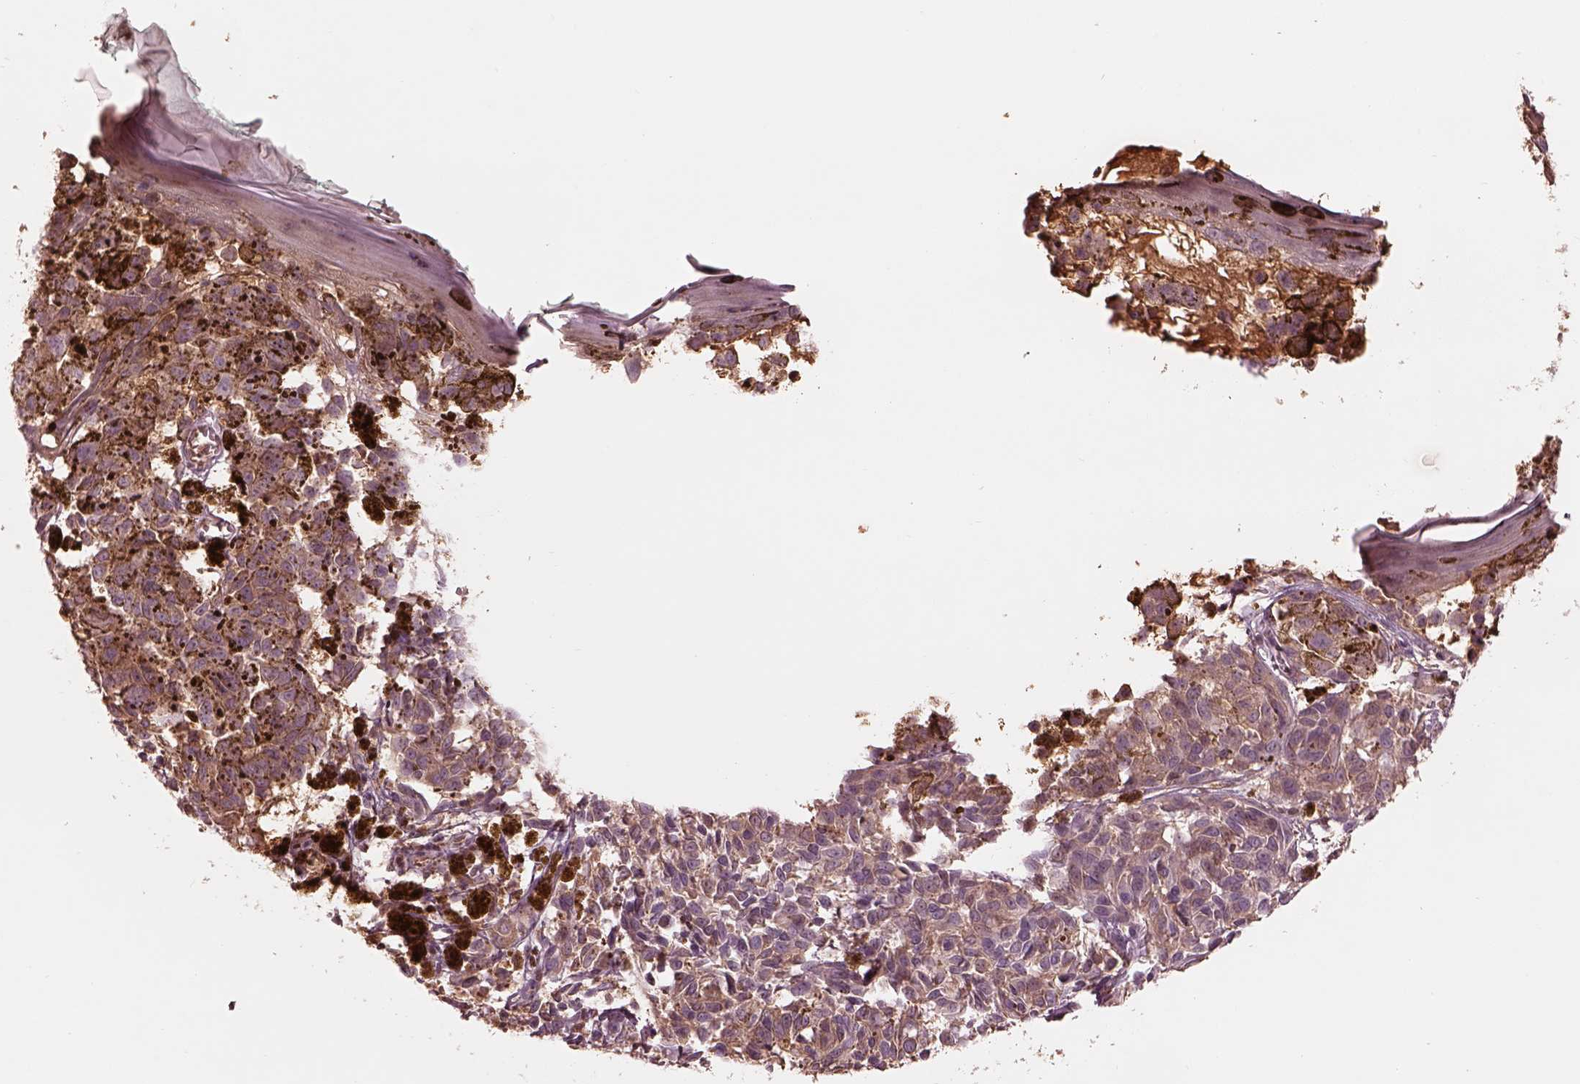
{"staining": {"intensity": "weak", "quantity": ">75%", "location": "cytoplasmic/membranous"}, "tissue": "melanoma", "cell_type": "Tumor cells", "image_type": "cancer", "snomed": [{"axis": "morphology", "description": "Malignant melanoma, NOS"}, {"axis": "topography", "description": "Skin"}], "caption": "Protein staining reveals weak cytoplasmic/membranous positivity in approximately >75% of tumor cells in melanoma. The staining was performed using DAB (3,3'-diaminobenzidine) to visualize the protein expression in brown, while the nuclei were stained in blue with hematoxylin (Magnification: 20x).", "gene": "TF", "patient": {"sex": "female", "age": 38}}